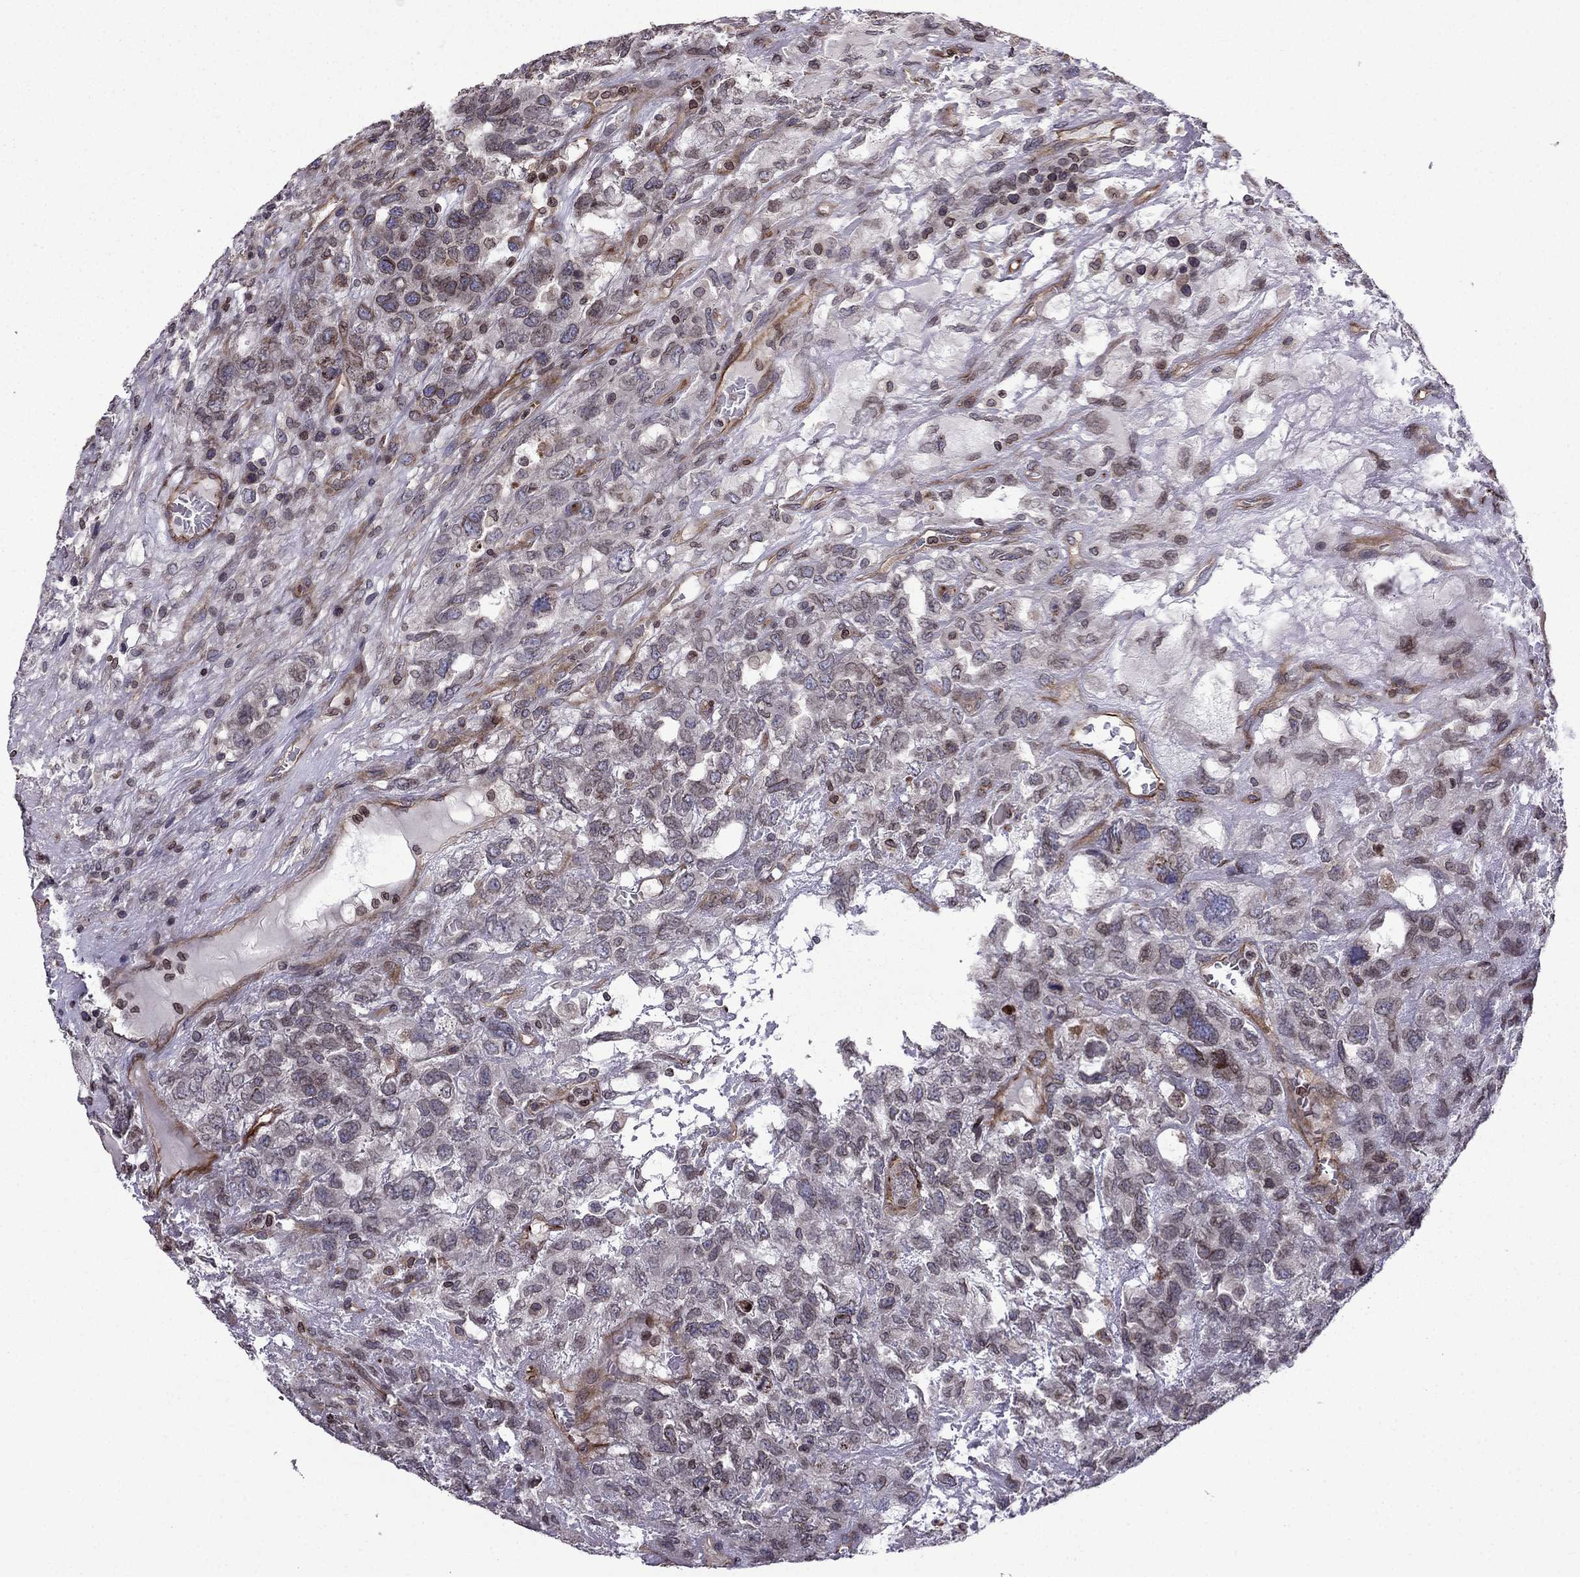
{"staining": {"intensity": "negative", "quantity": "none", "location": "none"}, "tissue": "testis cancer", "cell_type": "Tumor cells", "image_type": "cancer", "snomed": [{"axis": "morphology", "description": "Seminoma, NOS"}, {"axis": "topography", "description": "Testis"}], "caption": "Tumor cells are negative for brown protein staining in seminoma (testis). The staining is performed using DAB brown chromogen with nuclei counter-stained in using hematoxylin.", "gene": "CDC42BPA", "patient": {"sex": "male", "age": 52}}